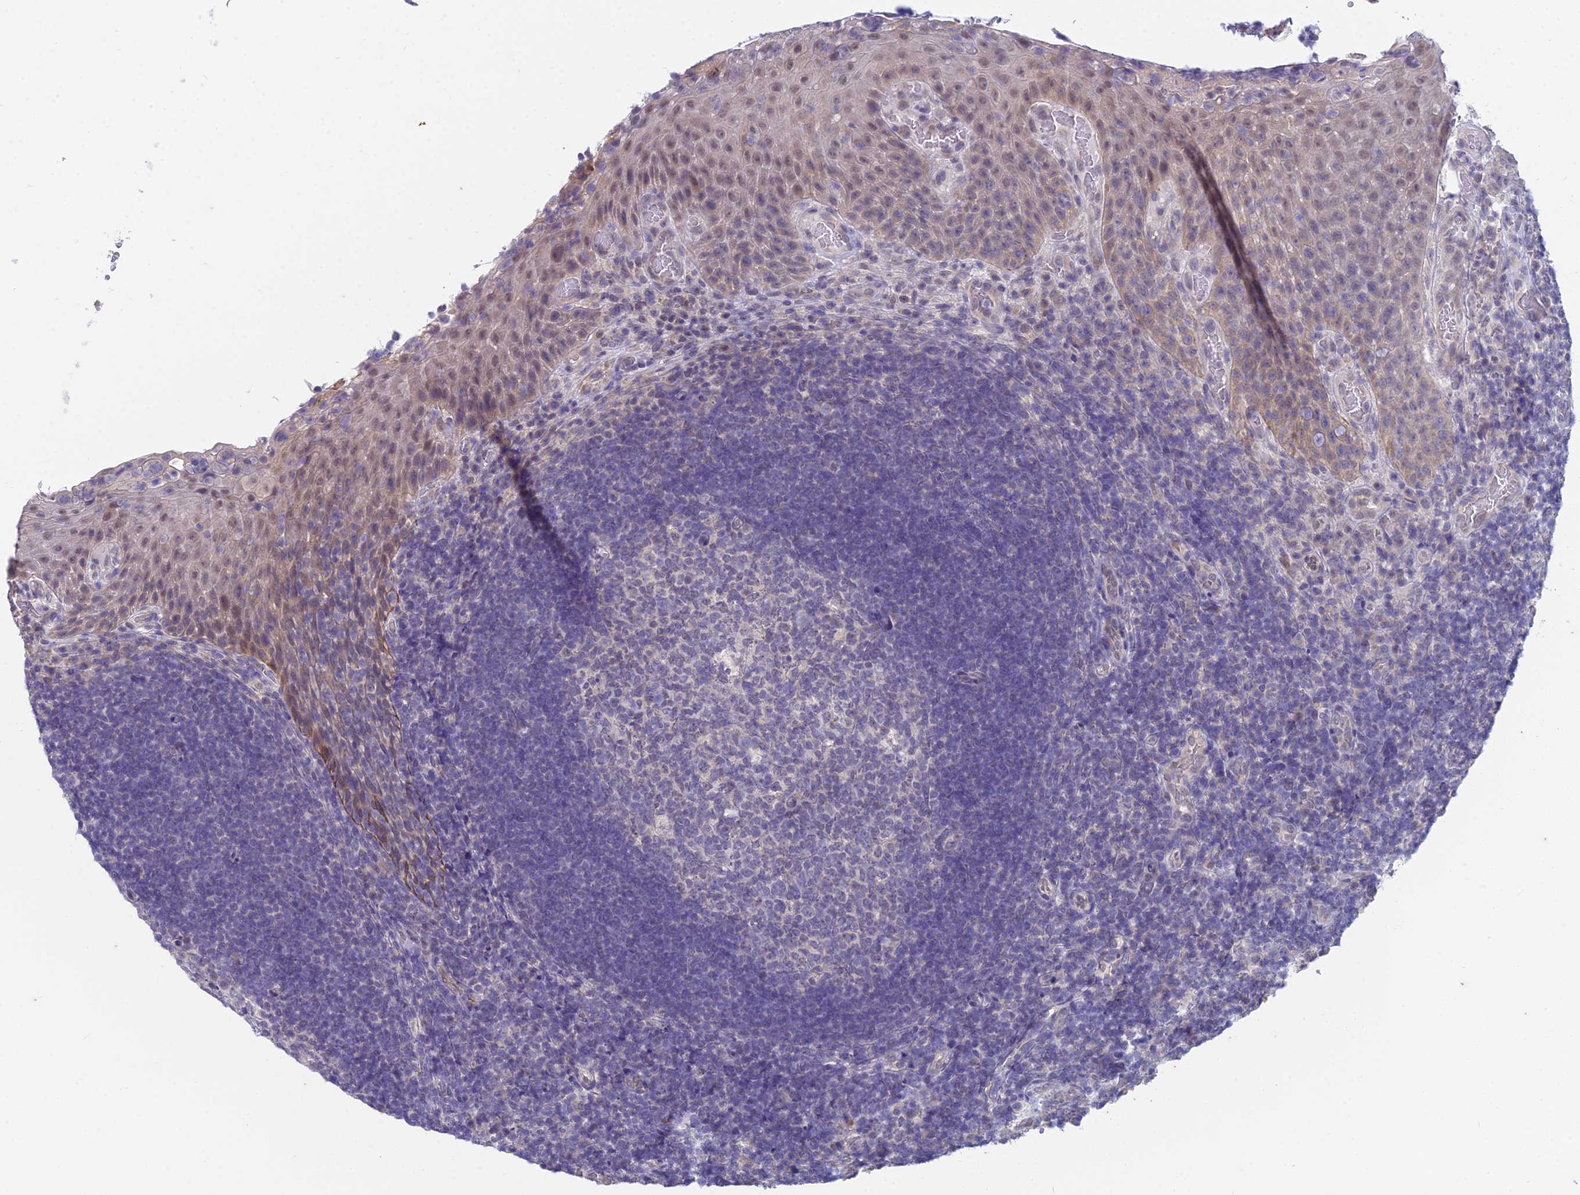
{"staining": {"intensity": "negative", "quantity": "none", "location": "none"}, "tissue": "tonsil", "cell_type": "Germinal center cells", "image_type": "normal", "snomed": [{"axis": "morphology", "description": "Normal tissue, NOS"}, {"axis": "topography", "description": "Tonsil"}], "caption": "The micrograph shows no significant expression in germinal center cells of tonsil.", "gene": "EEF2KMT", "patient": {"sex": "male", "age": 17}}